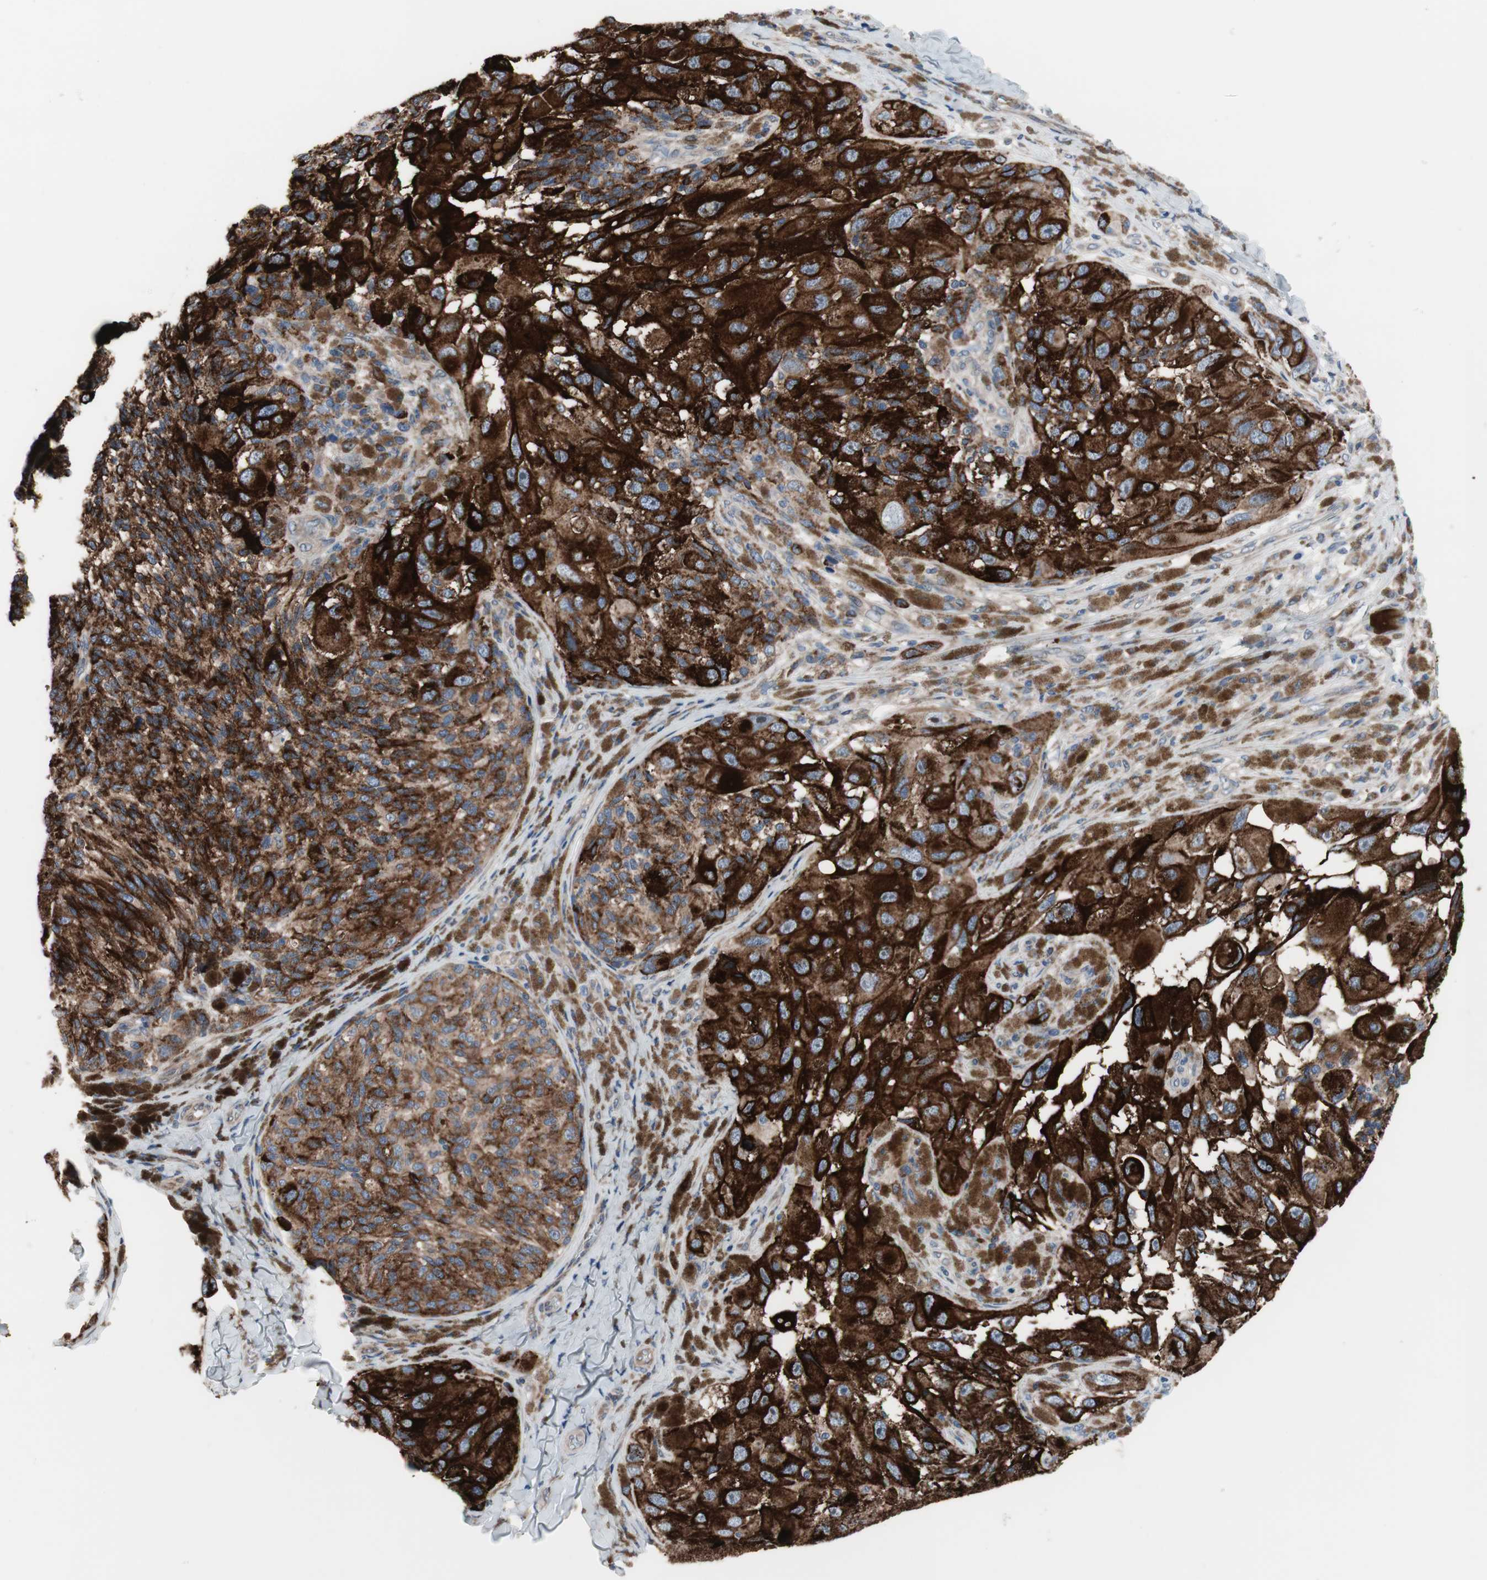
{"staining": {"intensity": "strong", "quantity": ">75%", "location": "cytoplasmic/membranous"}, "tissue": "melanoma", "cell_type": "Tumor cells", "image_type": "cancer", "snomed": [{"axis": "morphology", "description": "Malignant melanoma, NOS"}, {"axis": "topography", "description": "Skin"}], "caption": "This photomicrograph reveals immunohistochemistry staining of malignant melanoma, with high strong cytoplasmic/membranous expression in approximately >75% of tumor cells.", "gene": "KANSL1", "patient": {"sex": "female", "age": 73}}